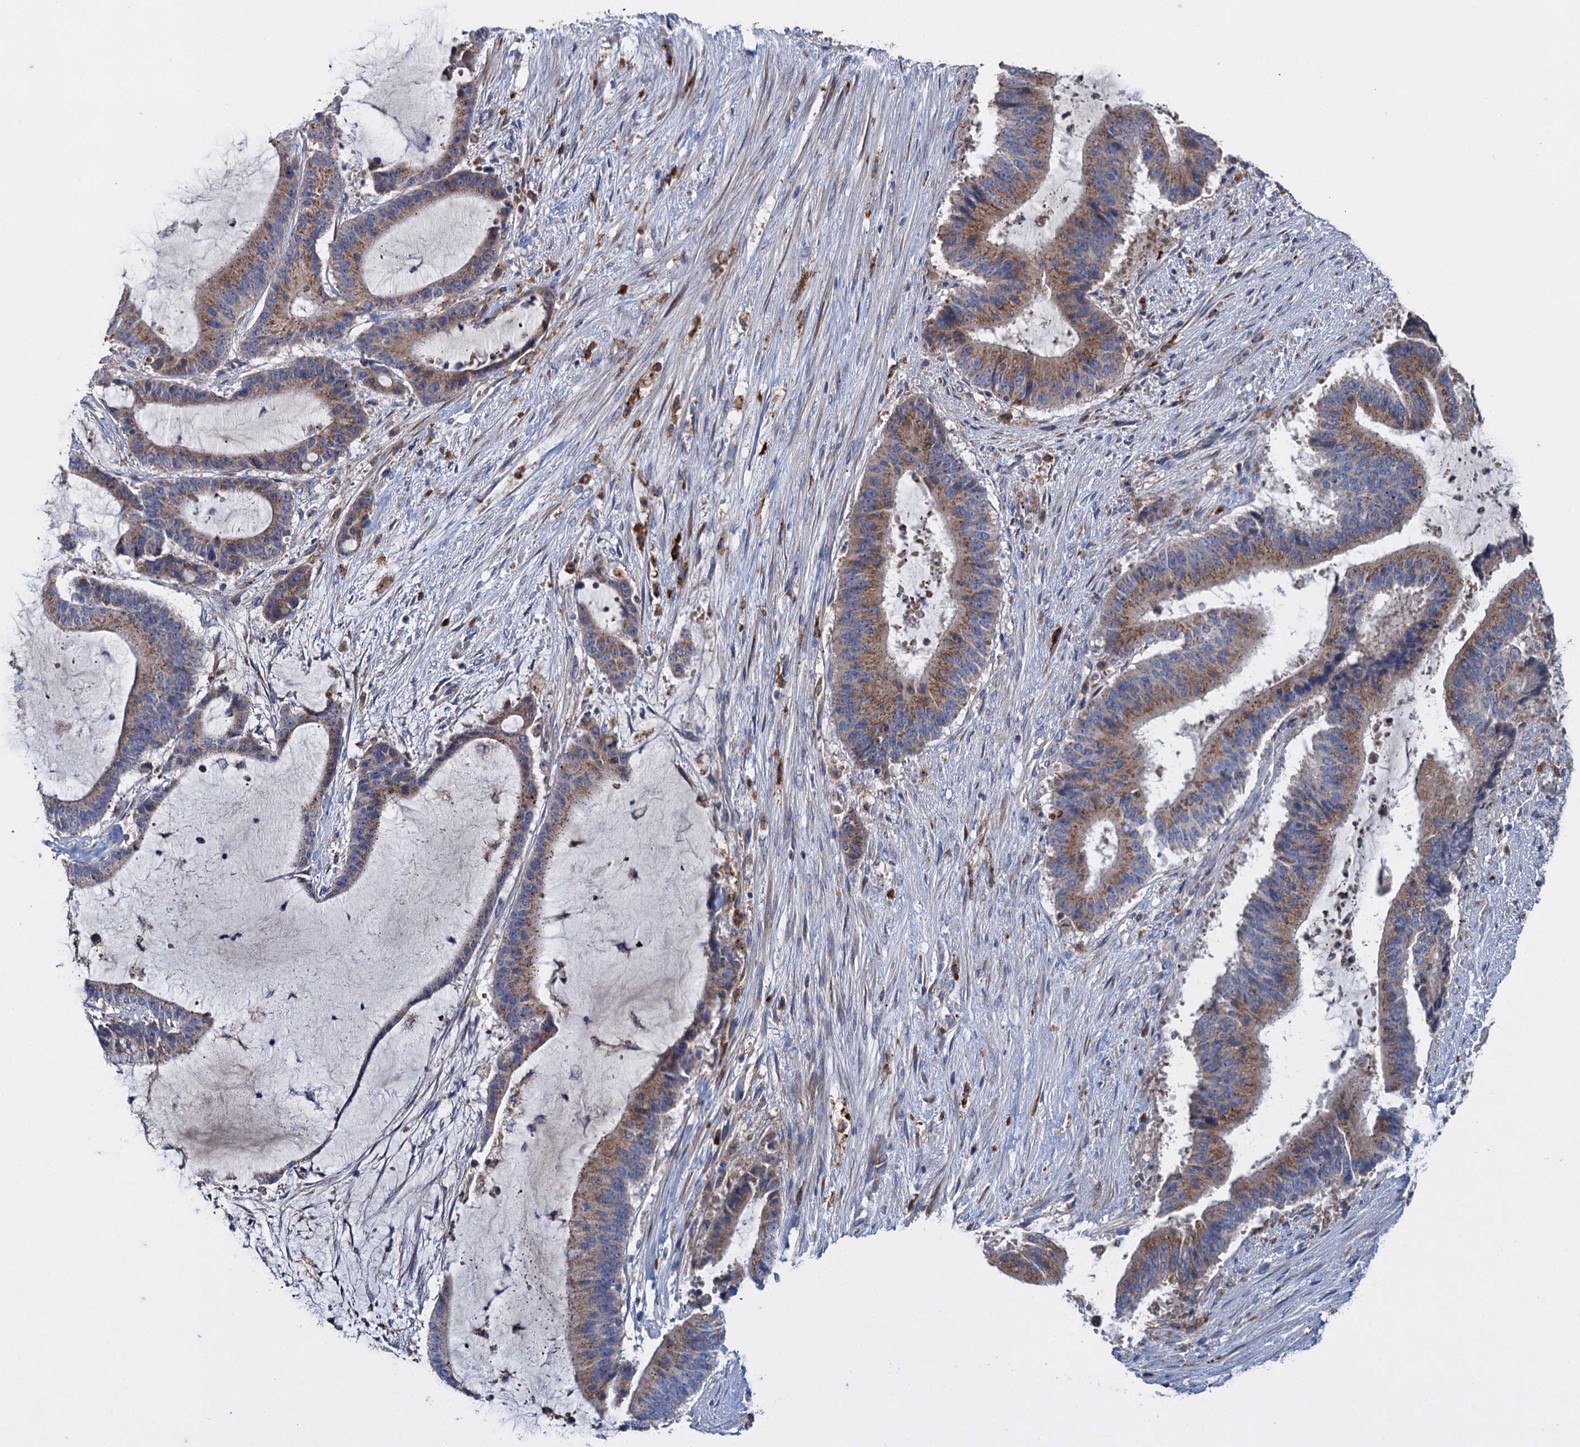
{"staining": {"intensity": "moderate", "quantity": ">75%", "location": "cytoplasmic/membranous"}, "tissue": "liver cancer", "cell_type": "Tumor cells", "image_type": "cancer", "snomed": [{"axis": "morphology", "description": "Normal tissue, NOS"}, {"axis": "morphology", "description": "Cholangiocarcinoma"}, {"axis": "topography", "description": "Liver"}, {"axis": "topography", "description": "Peripheral nerve tissue"}], "caption": "Moderate cytoplasmic/membranous positivity is present in about >75% of tumor cells in cholangiocarcinoma (liver).", "gene": "TXNDC11", "patient": {"sex": "female", "age": 73}}